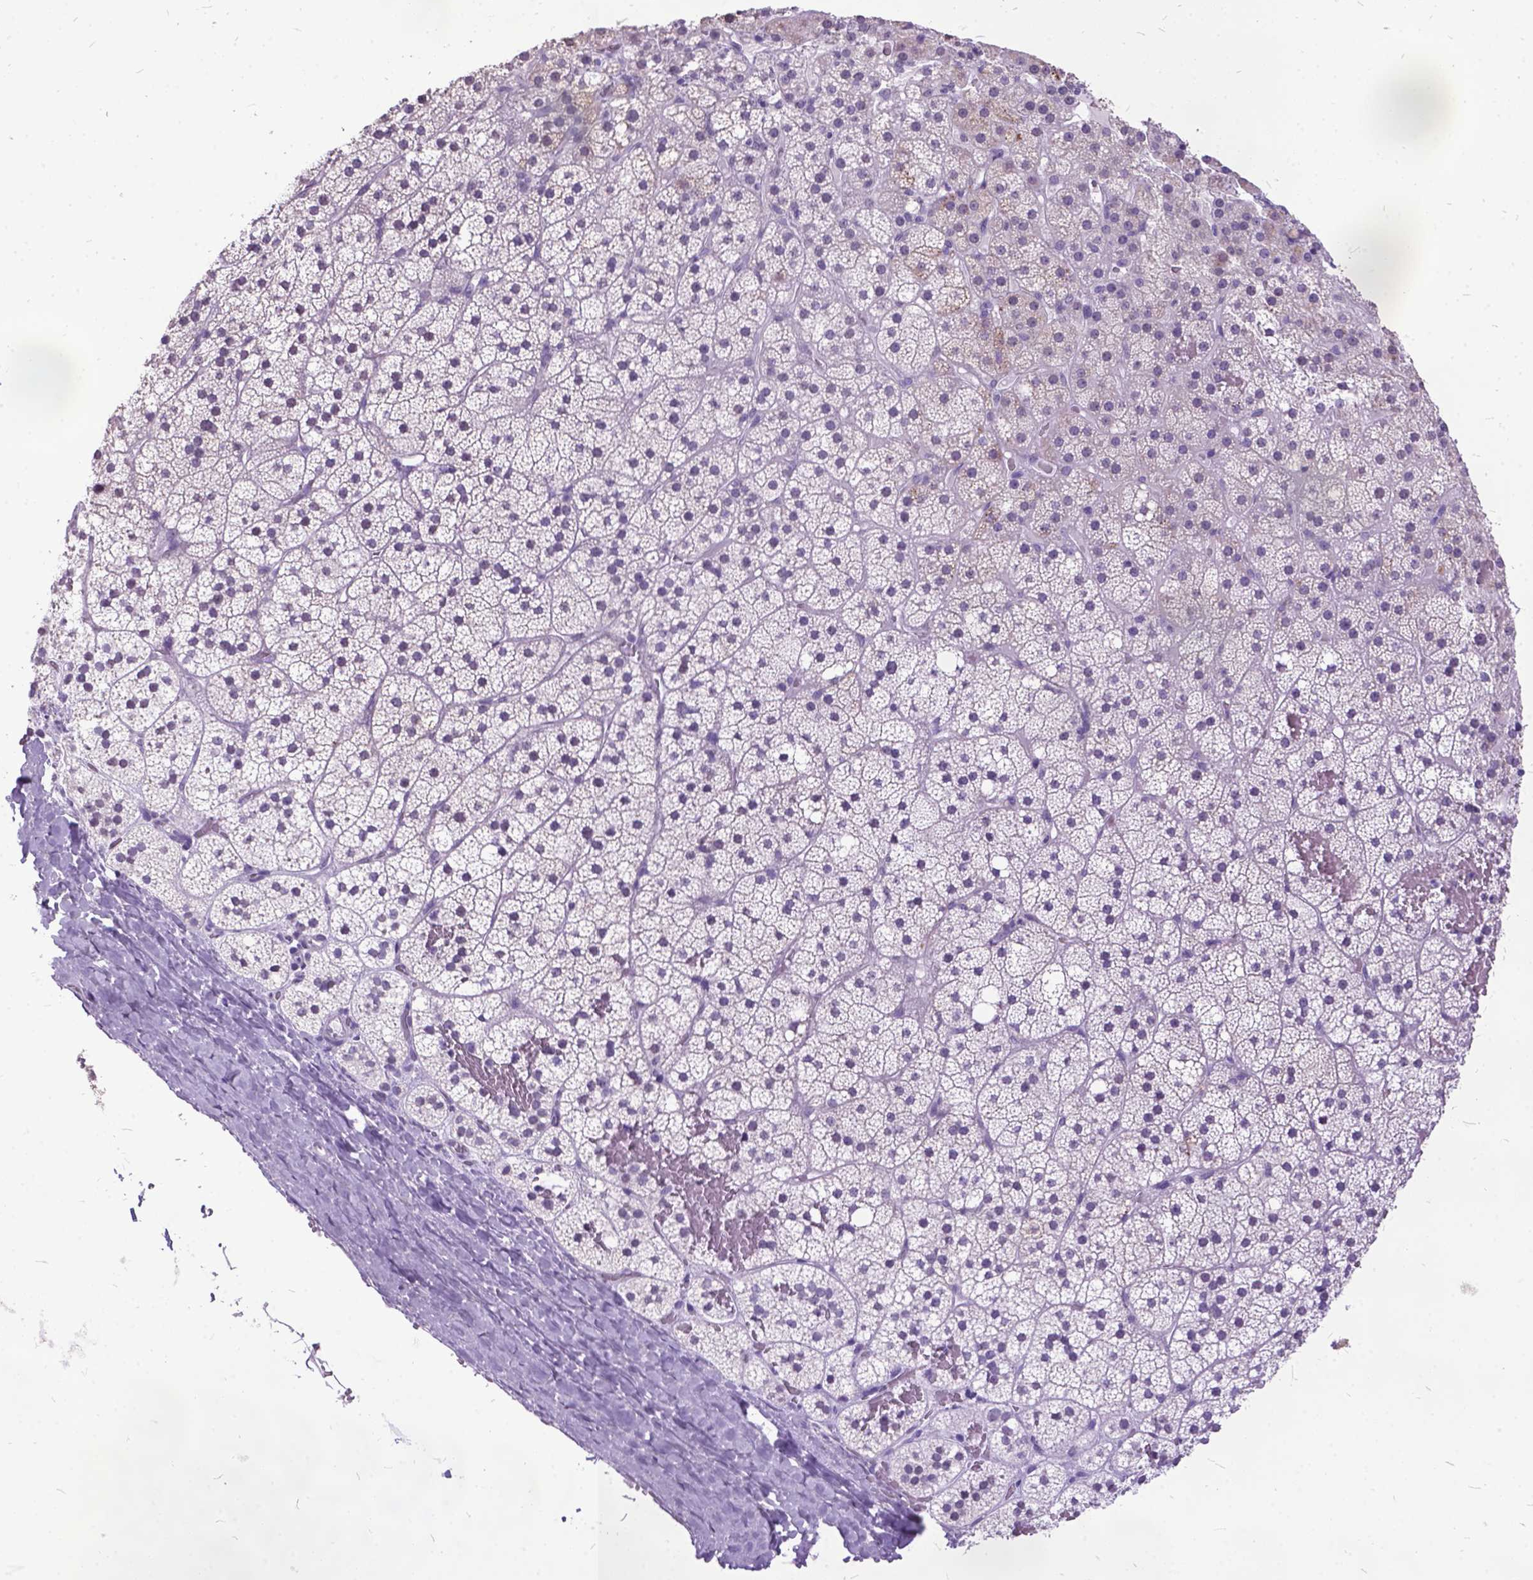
{"staining": {"intensity": "negative", "quantity": "none", "location": "none"}, "tissue": "adrenal gland", "cell_type": "Glandular cells", "image_type": "normal", "snomed": [{"axis": "morphology", "description": "Normal tissue, NOS"}, {"axis": "topography", "description": "Adrenal gland"}], "caption": "DAB (3,3'-diaminobenzidine) immunohistochemical staining of unremarkable human adrenal gland exhibits no significant positivity in glandular cells.", "gene": "MARCHF10", "patient": {"sex": "male", "age": 53}}